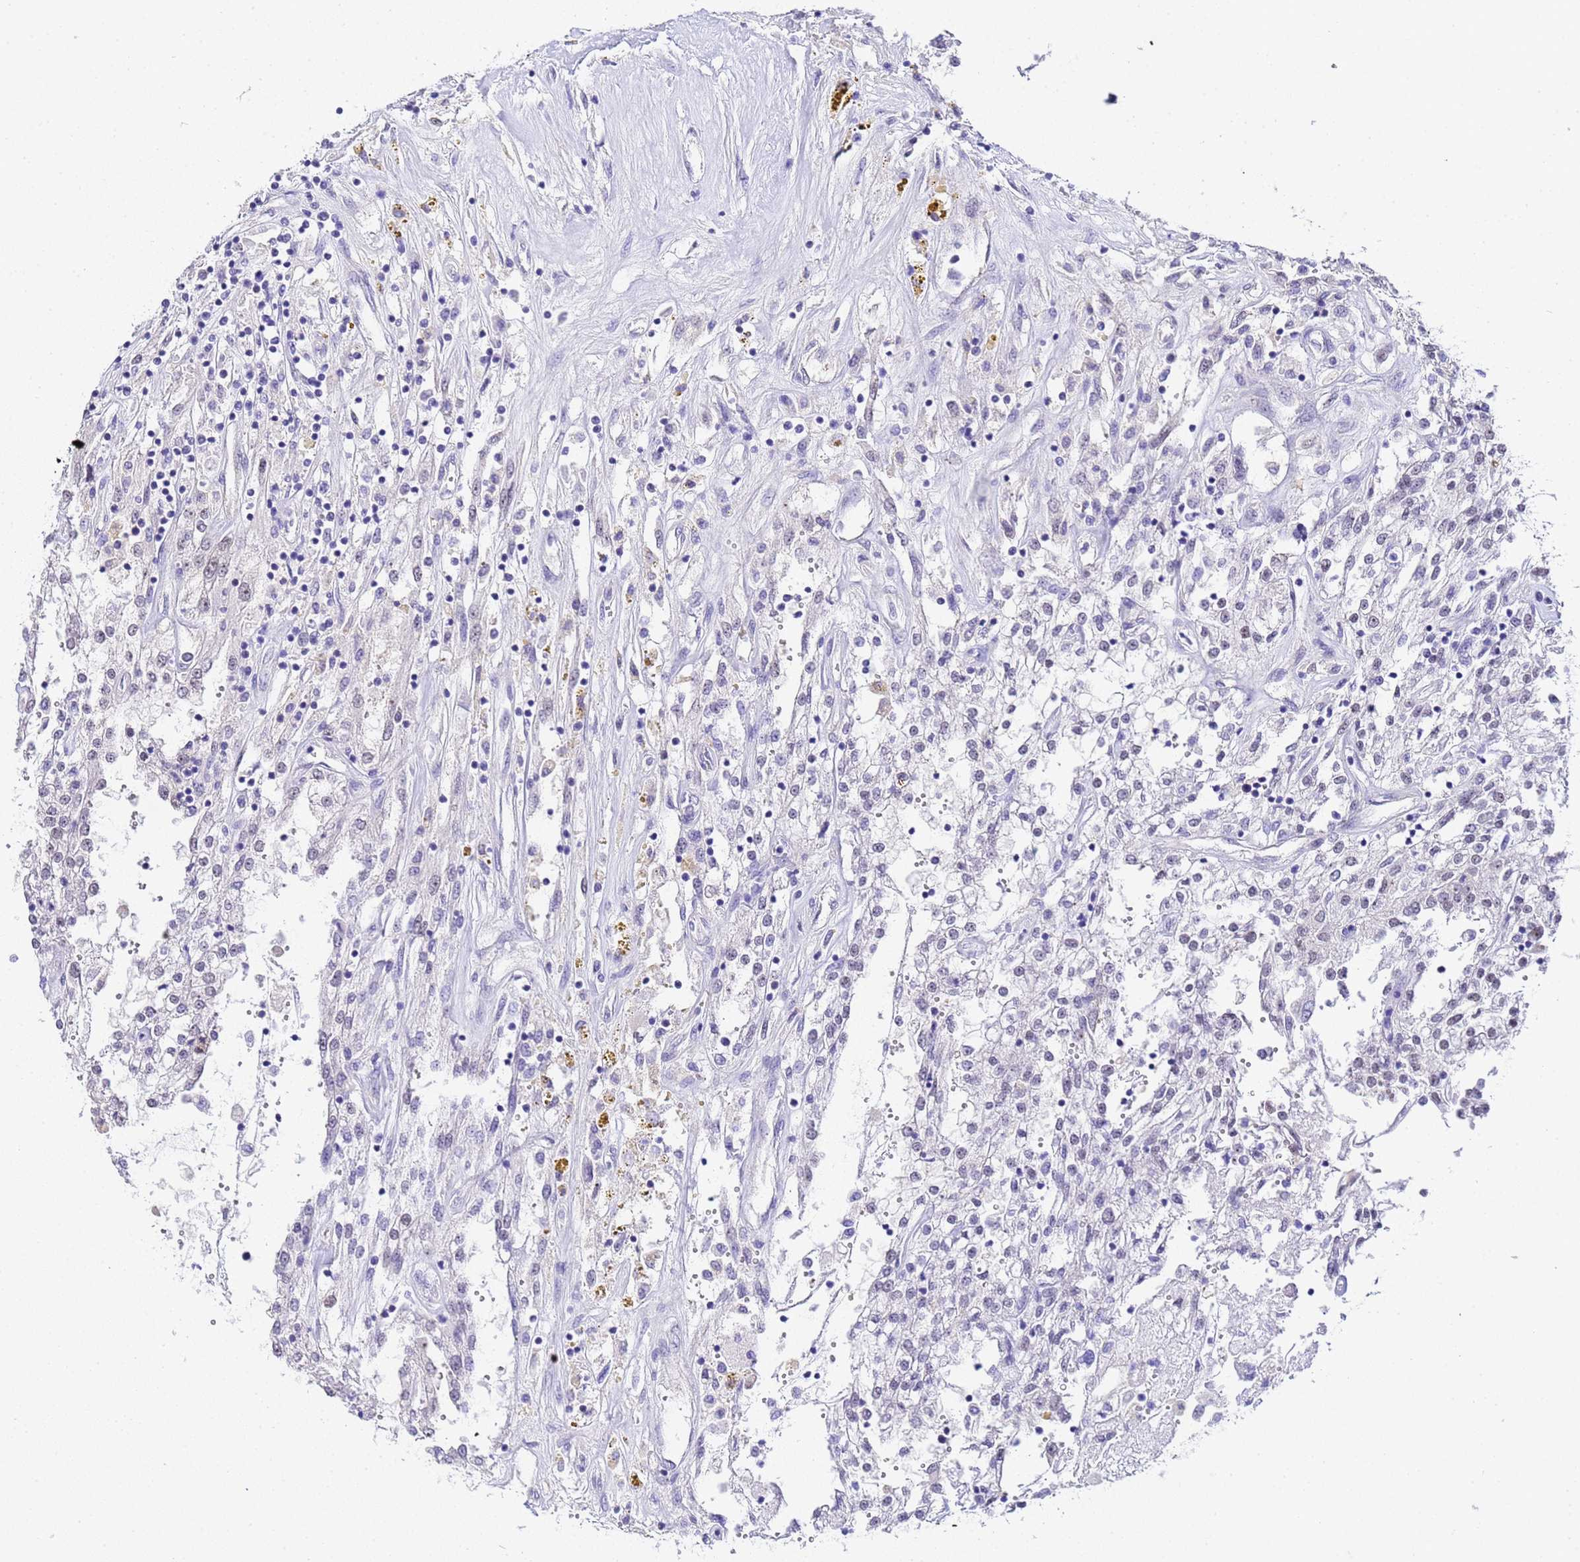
{"staining": {"intensity": "negative", "quantity": "none", "location": "none"}, "tissue": "renal cancer", "cell_type": "Tumor cells", "image_type": "cancer", "snomed": [{"axis": "morphology", "description": "Adenocarcinoma, NOS"}, {"axis": "topography", "description": "Kidney"}], "caption": "This is an immunohistochemistry photomicrograph of human renal cancer (adenocarcinoma). There is no expression in tumor cells.", "gene": "ACTL6B", "patient": {"sex": "female", "age": 52}}